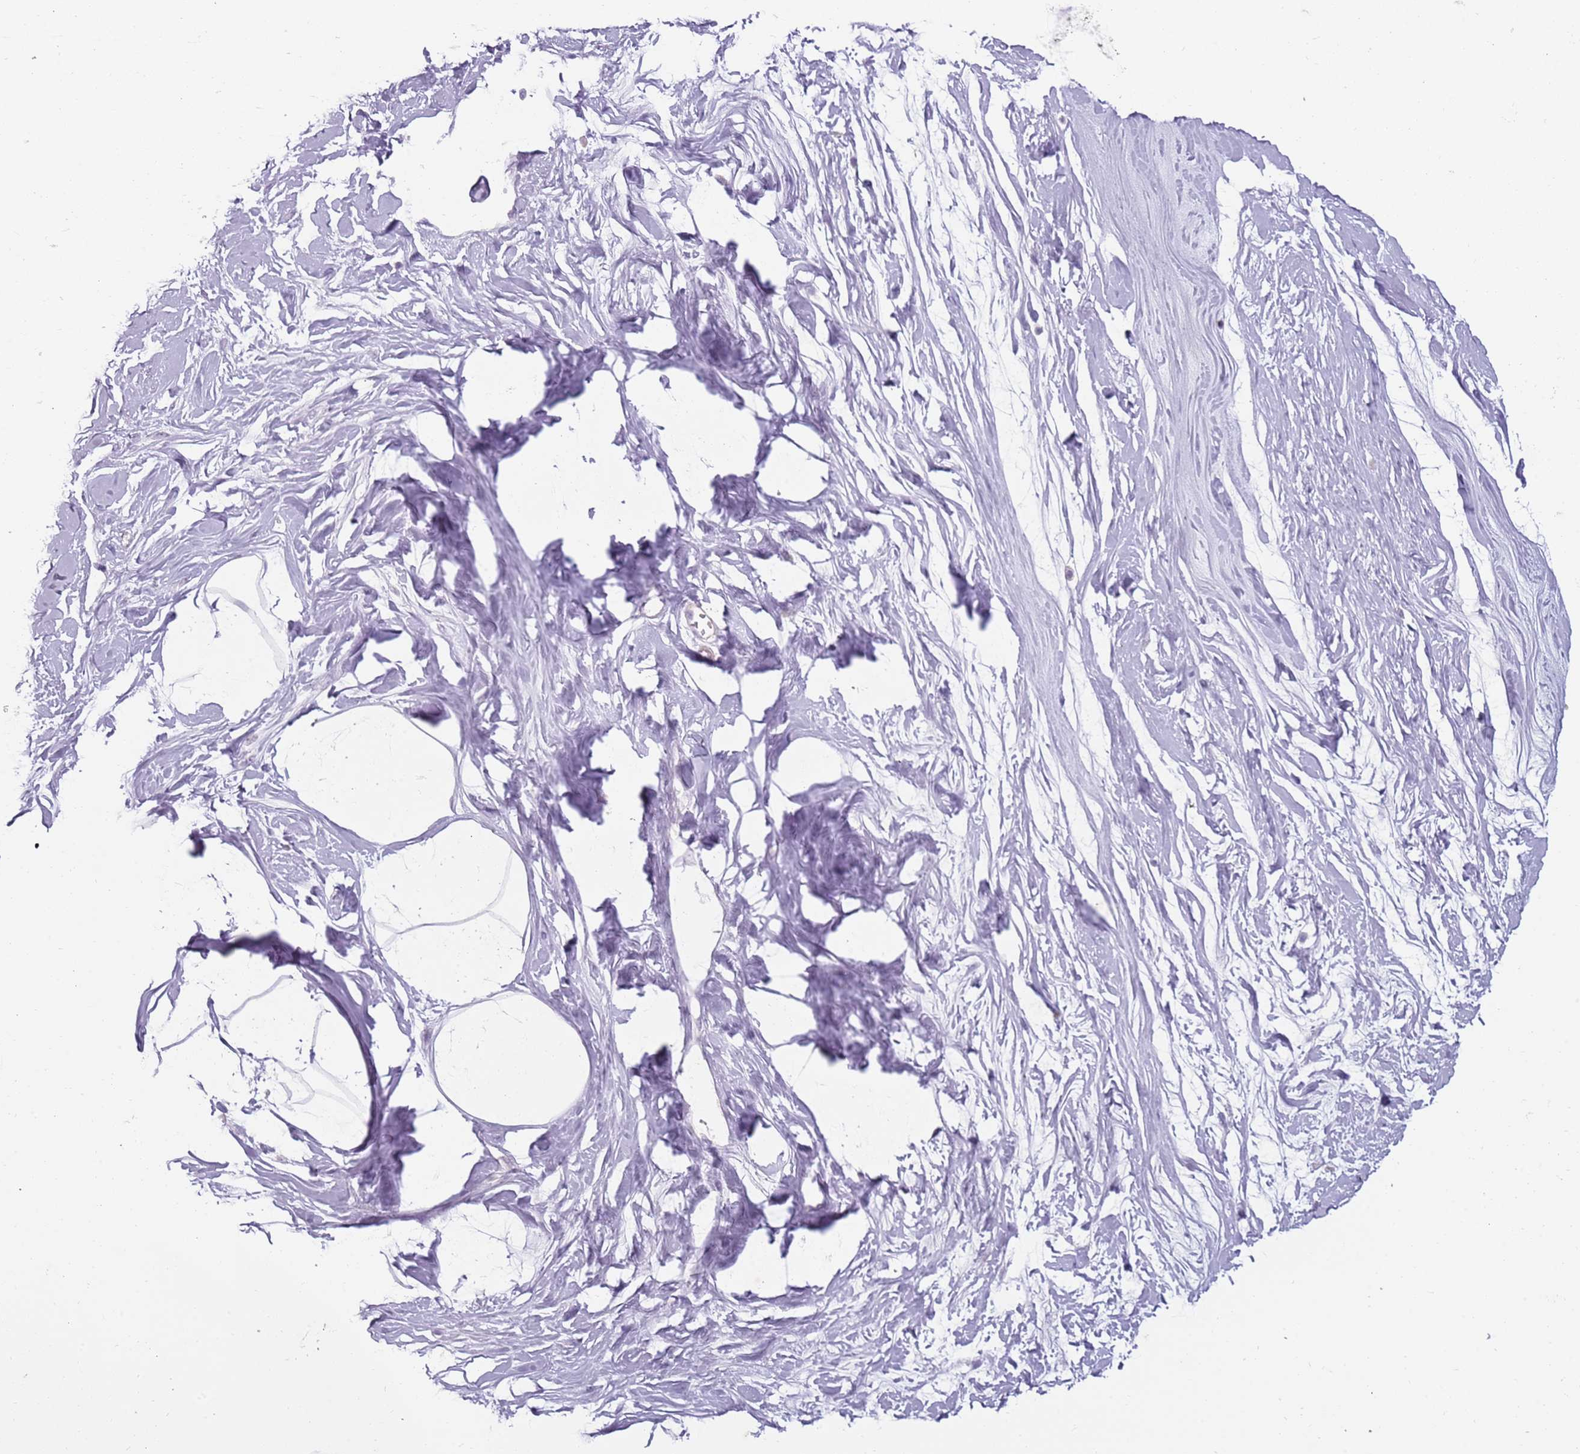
{"staining": {"intensity": "negative", "quantity": "none", "location": "none"}, "tissue": "breast", "cell_type": "Adipocytes", "image_type": "normal", "snomed": [{"axis": "morphology", "description": "Normal tissue, NOS"}, {"axis": "topography", "description": "Breast"}], "caption": "DAB (3,3'-diaminobenzidine) immunohistochemical staining of normal human breast reveals no significant positivity in adipocytes.", "gene": "RFX2", "patient": {"sex": "female", "age": 45}}